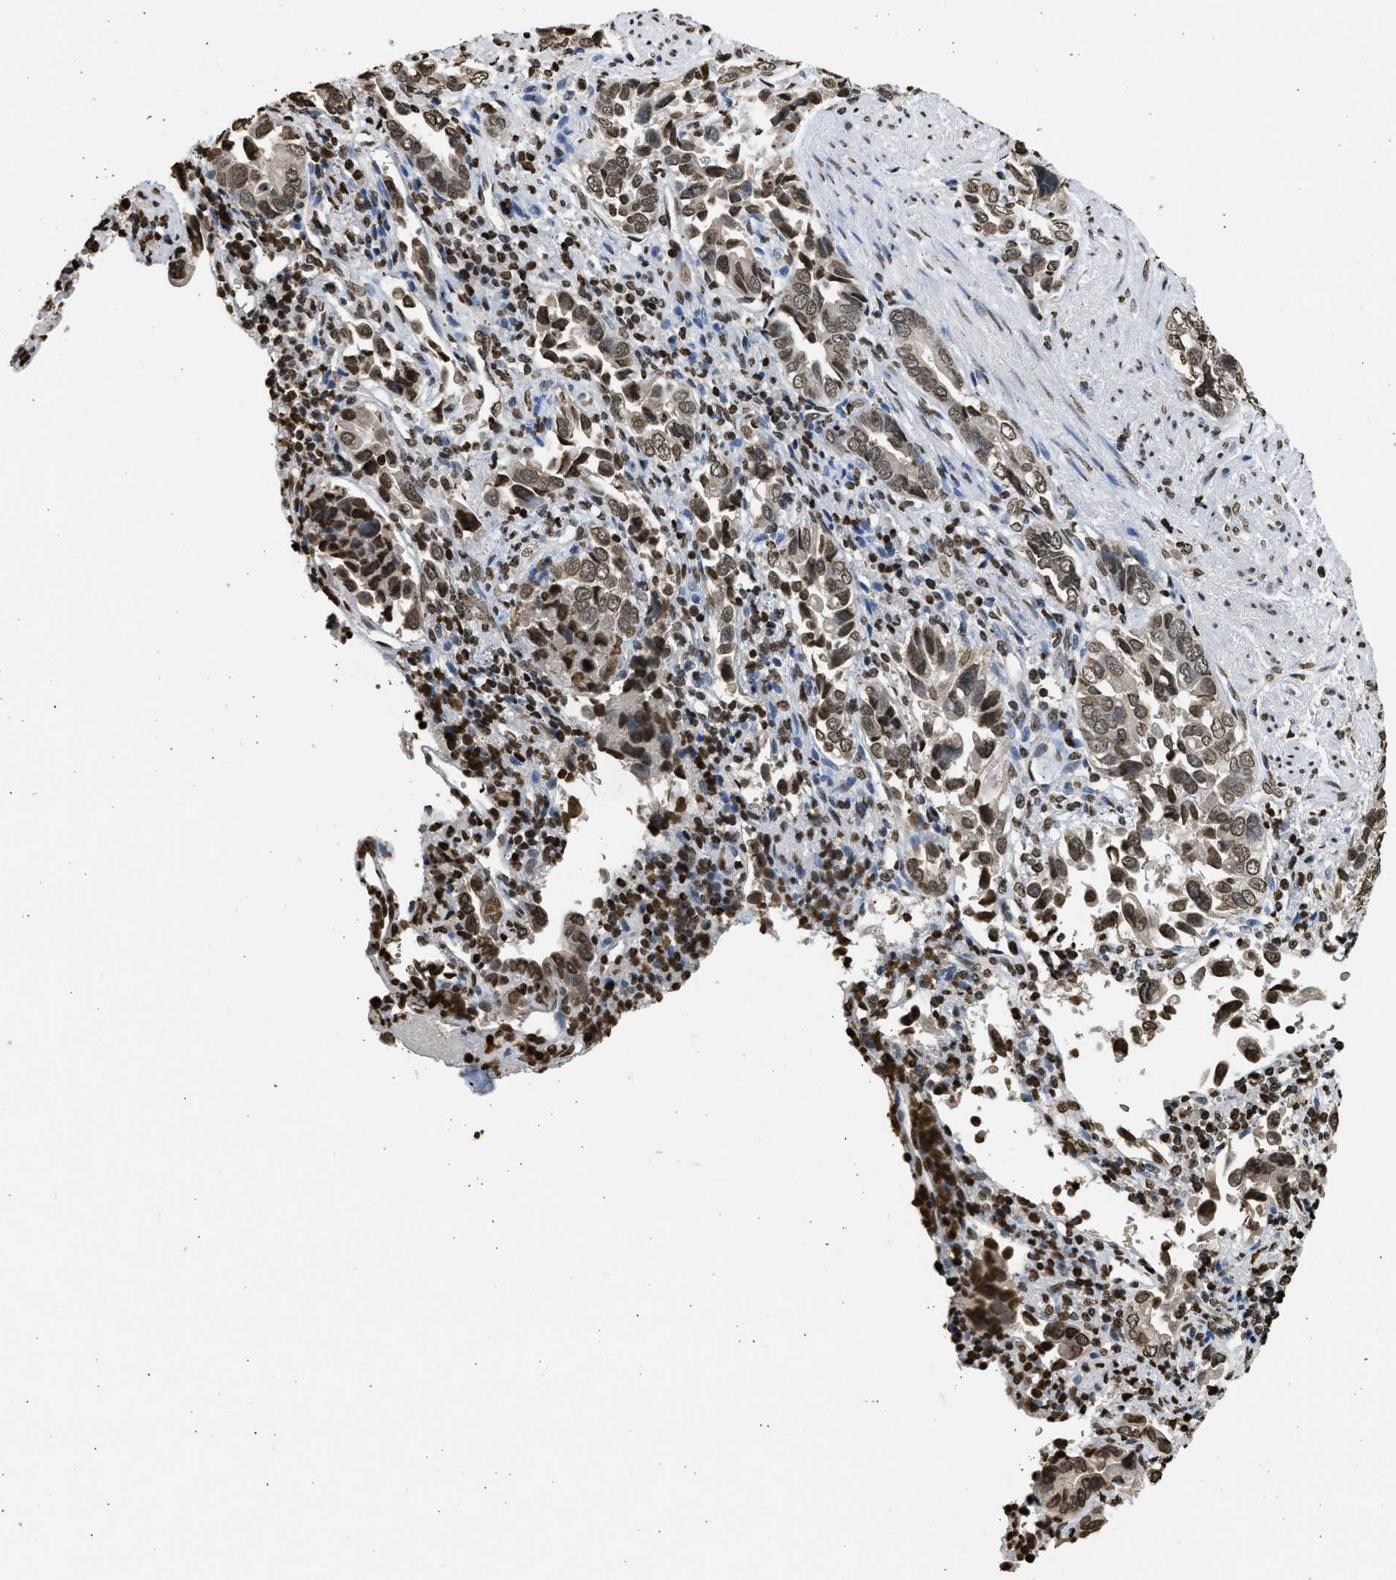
{"staining": {"intensity": "moderate", "quantity": ">75%", "location": "nuclear"}, "tissue": "liver cancer", "cell_type": "Tumor cells", "image_type": "cancer", "snomed": [{"axis": "morphology", "description": "Cholangiocarcinoma"}, {"axis": "topography", "description": "Liver"}], "caption": "This image shows immunohistochemistry staining of liver cholangiocarcinoma, with medium moderate nuclear expression in approximately >75% of tumor cells.", "gene": "RRAGC", "patient": {"sex": "female", "age": 79}}